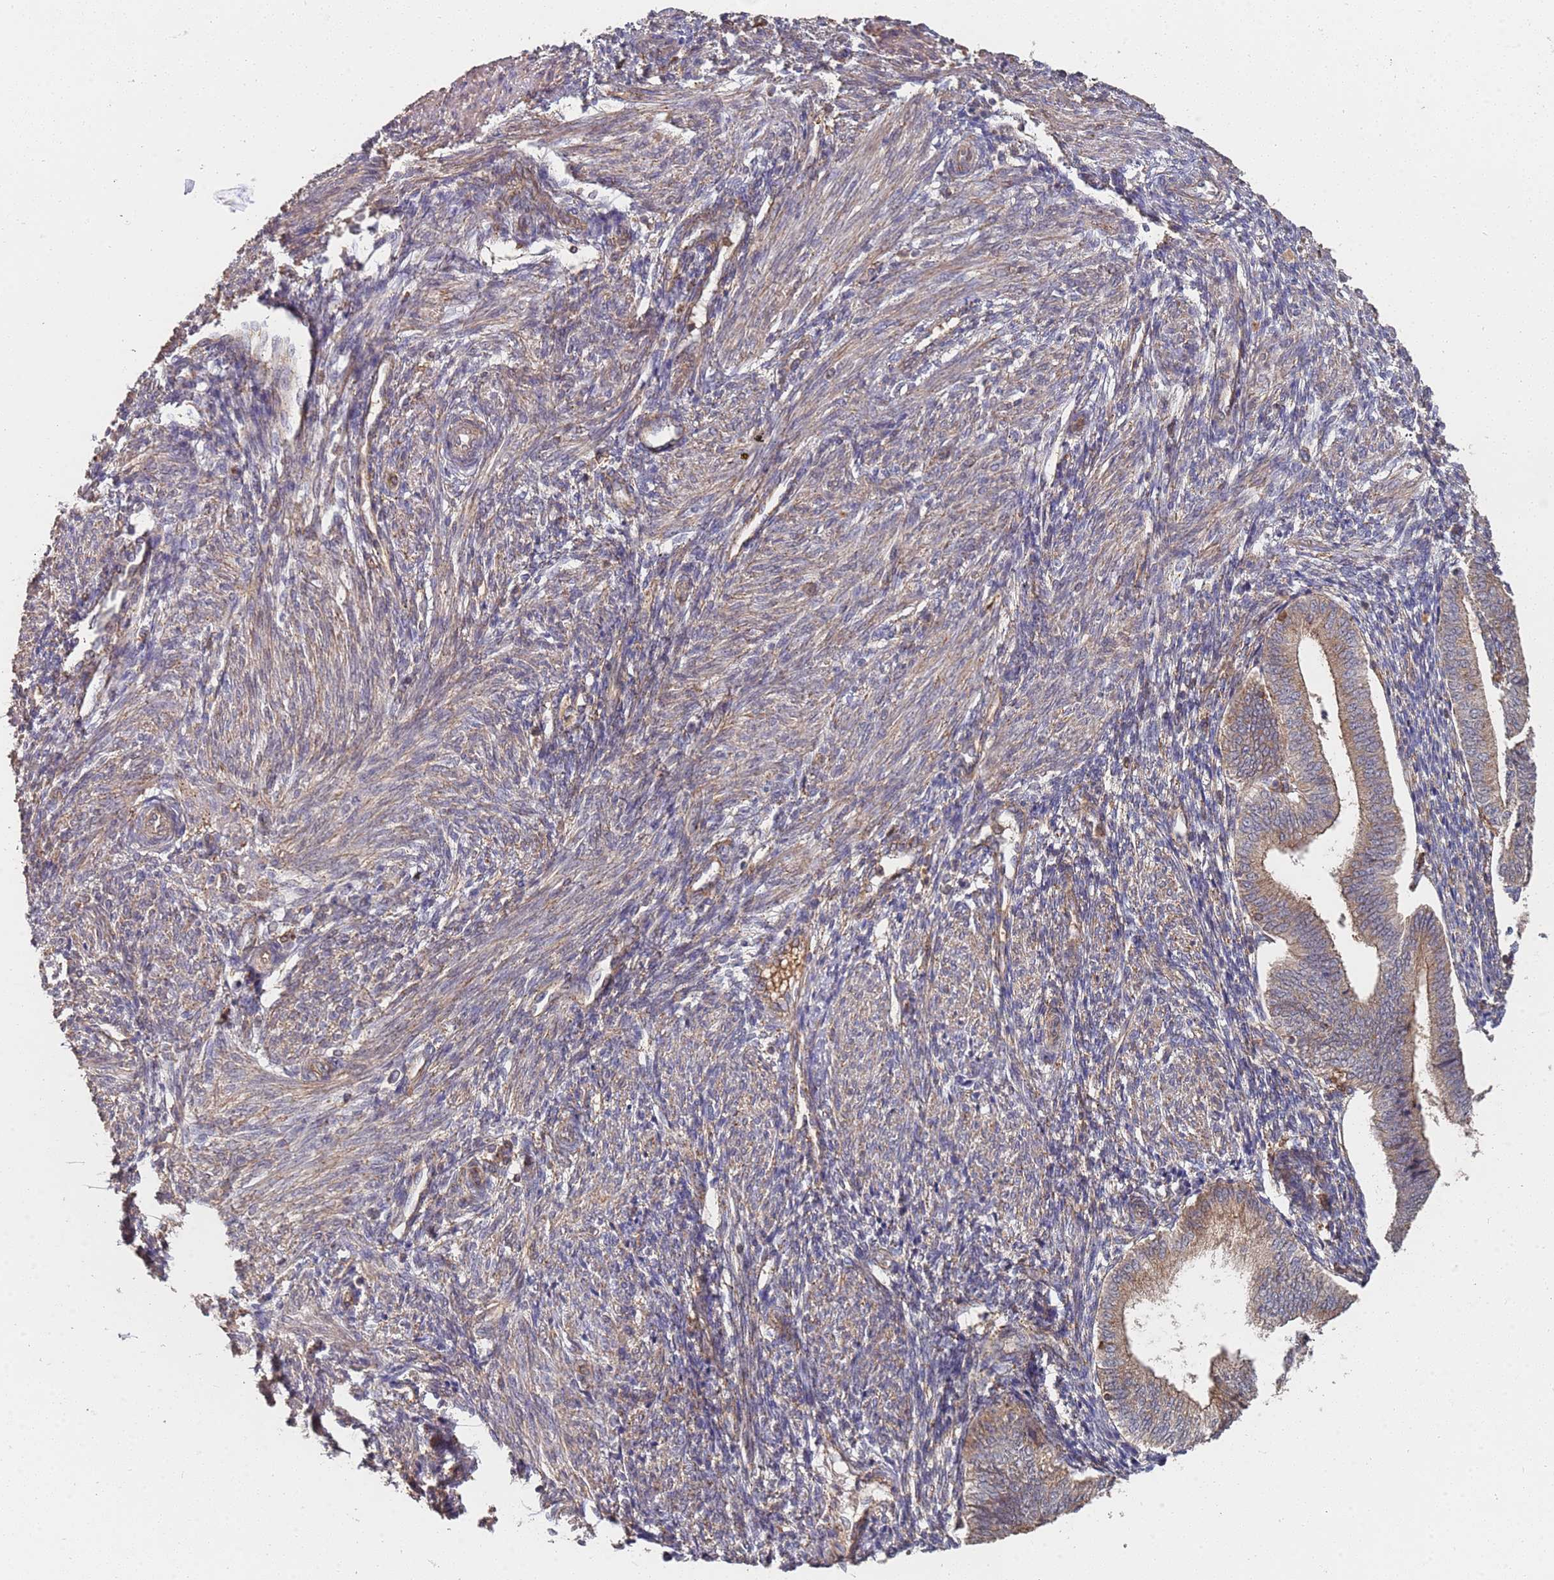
{"staining": {"intensity": "moderate", "quantity": ">75%", "location": "cytoplasmic/membranous"}, "tissue": "endometrium", "cell_type": "Cells in endometrial stroma", "image_type": "normal", "snomed": [{"axis": "morphology", "description": "Normal tissue, NOS"}, {"axis": "topography", "description": "Endometrium"}], "caption": "The image reveals staining of unremarkable endometrium, revealing moderate cytoplasmic/membranous protein expression (brown color) within cells in endometrial stroma.", "gene": "ABCB6", "patient": {"sex": "female", "age": 34}}